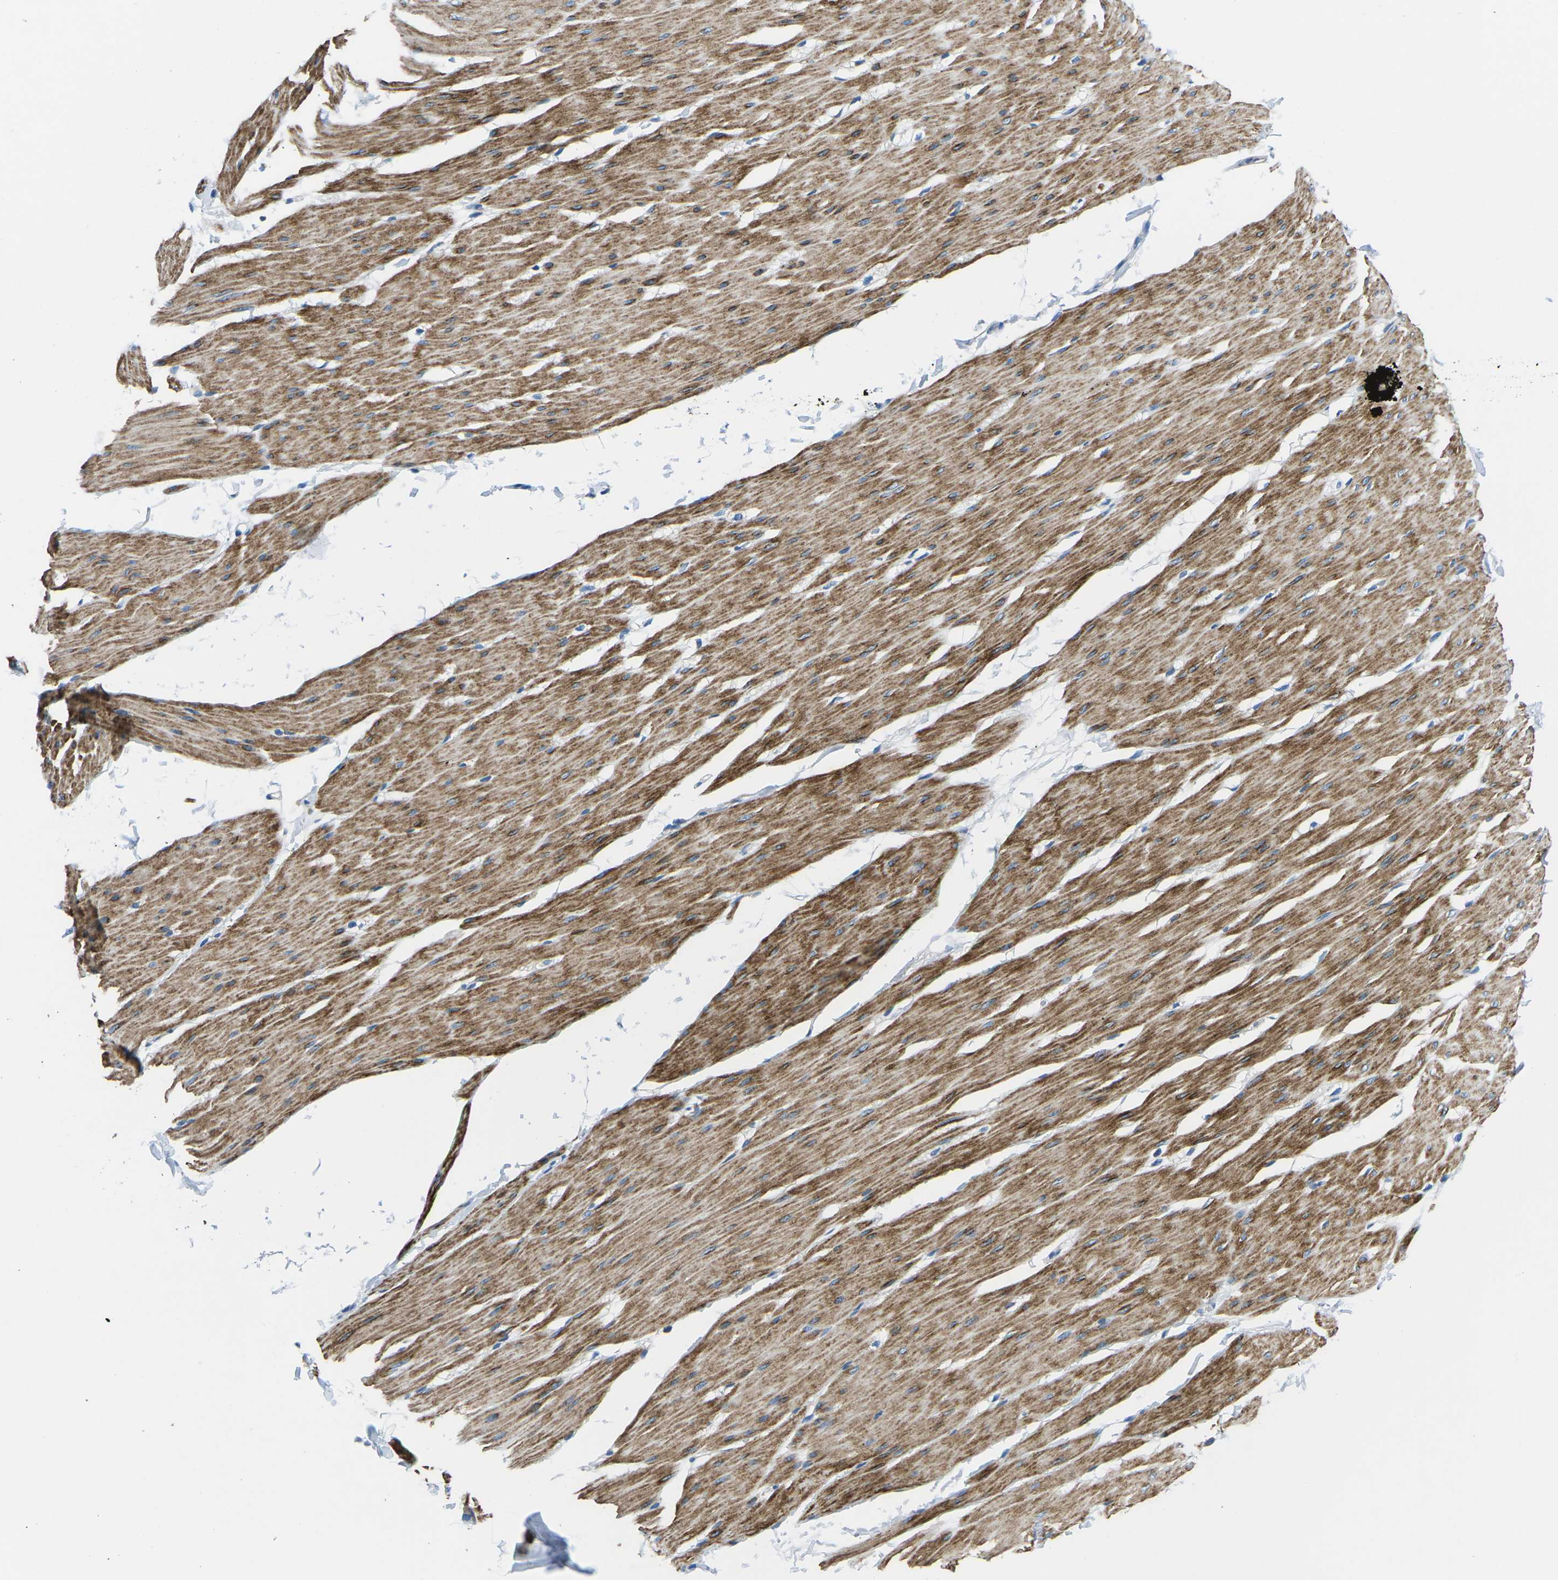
{"staining": {"intensity": "moderate", "quantity": ">75%", "location": "cytoplasmic/membranous"}, "tissue": "smooth muscle", "cell_type": "Smooth muscle cells", "image_type": "normal", "snomed": [{"axis": "morphology", "description": "Normal tissue, NOS"}, {"axis": "topography", "description": "Smooth muscle"}, {"axis": "topography", "description": "Colon"}], "caption": "This is a photomicrograph of immunohistochemistry (IHC) staining of benign smooth muscle, which shows moderate staining in the cytoplasmic/membranous of smooth muscle cells.", "gene": "MC4R", "patient": {"sex": "male", "age": 67}}